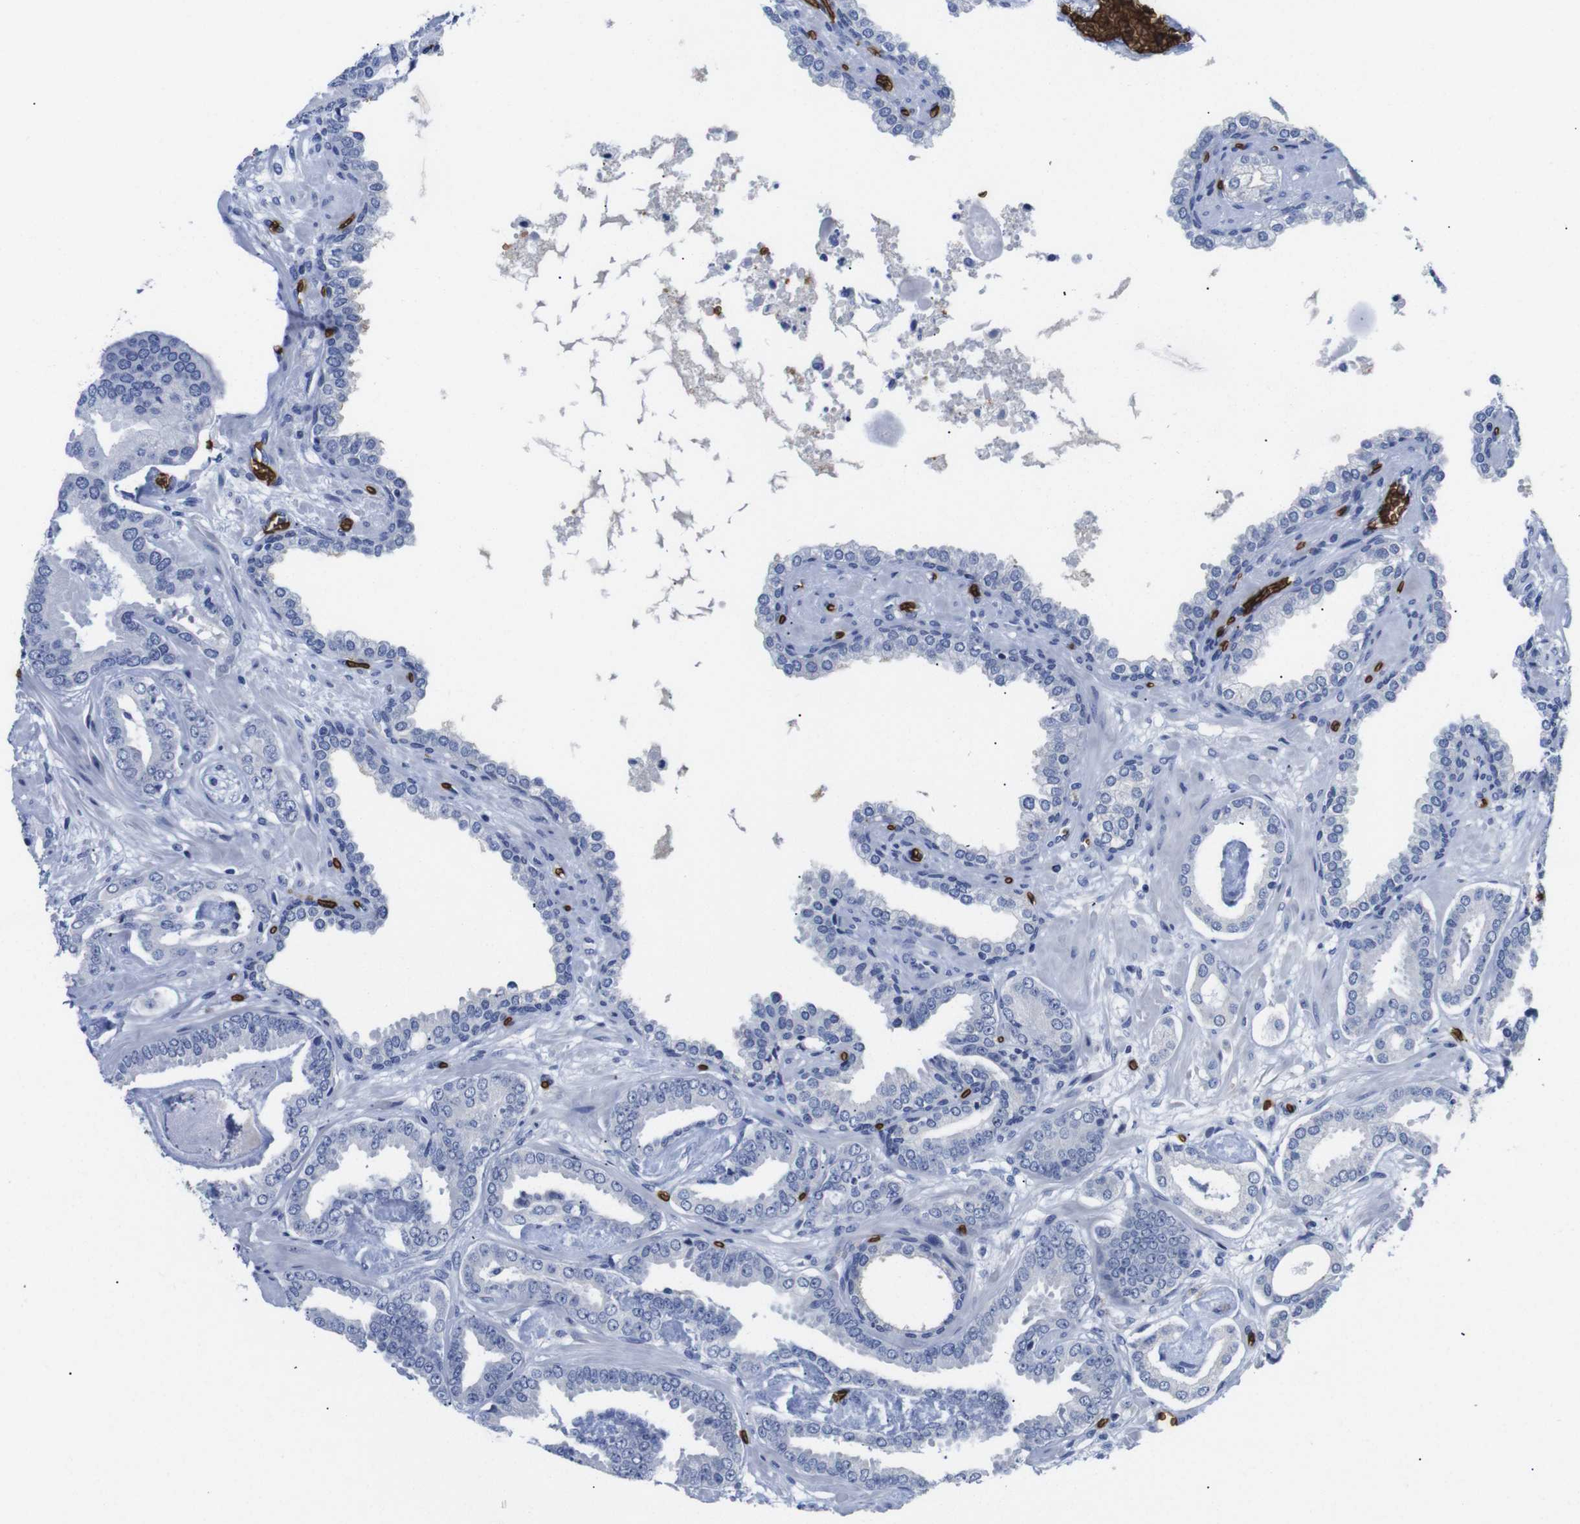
{"staining": {"intensity": "negative", "quantity": "none", "location": "none"}, "tissue": "prostate cancer", "cell_type": "Tumor cells", "image_type": "cancer", "snomed": [{"axis": "morphology", "description": "Adenocarcinoma, Low grade"}, {"axis": "topography", "description": "Prostate"}], "caption": "A high-resolution histopathology image shows immunohistochemistry staining of prostate cancer, which demonstrates no significant staining in tumor cells.", "gene": "S1PR2", "patient": {"sex": "male", "age": 53}}